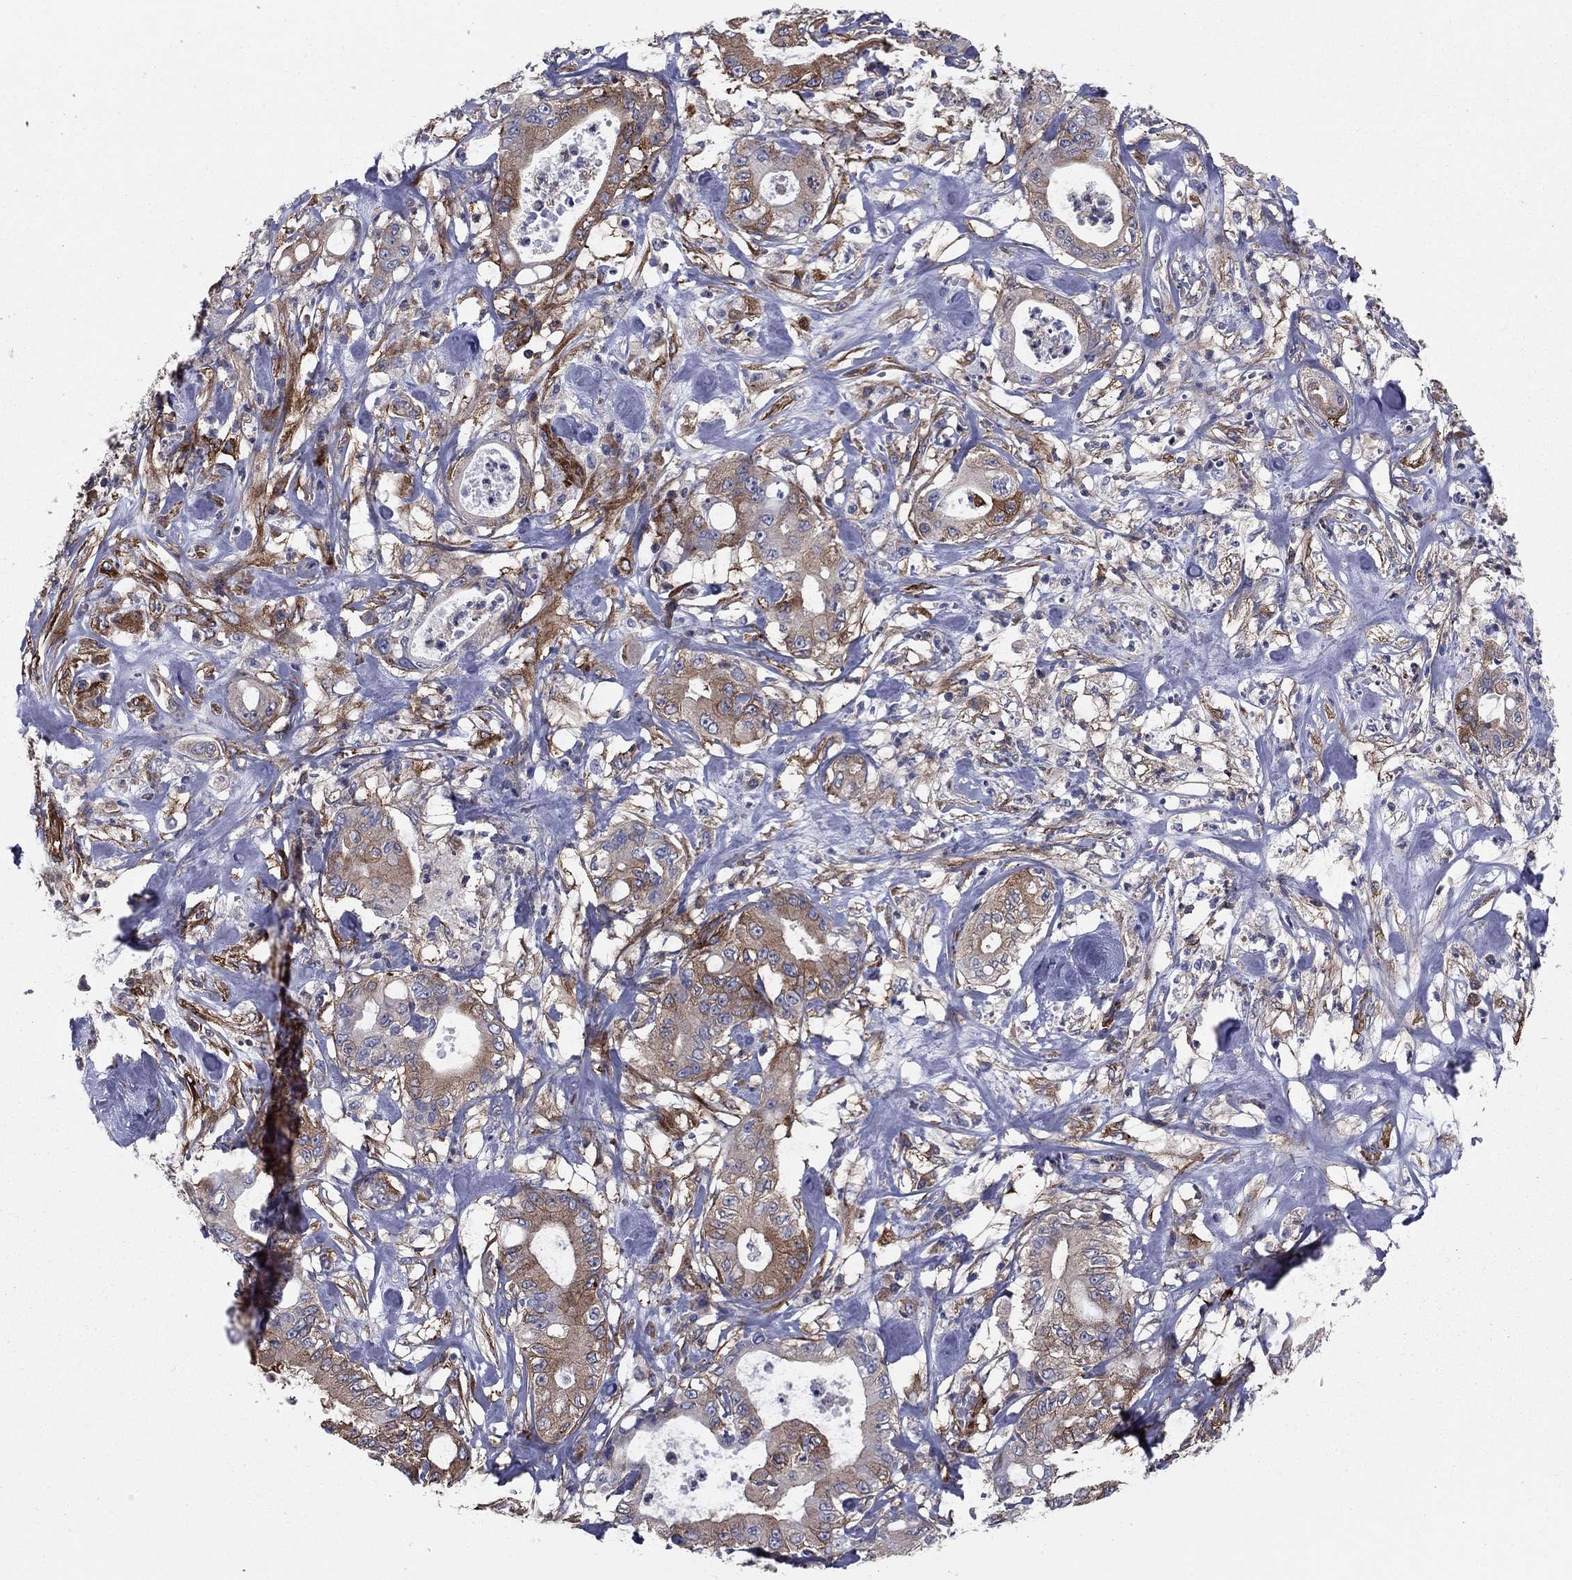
{"staining": {"intensity": "moderate", "quantity": "<25%", "location": "cytoplasmic/membranous"}, "tissue": "pancreatic cancer", "cell_type": "Tumor cells", "image_type": "cancer", "snomed": [{"axis": "morphology", "description": "Adenocarcinoma, NOS"}, {"axis": "topography", "description": "Pancreas"}], "caption": "Immunohistochemical staining of human adenocarcinoma (pancreatic) exhibits moderate cytoplasmic/membranous protein expression in approximately <25% of tumor cells.", "gene": "EHBP1L1", "patient": {"sex": "male", "age": 71}}